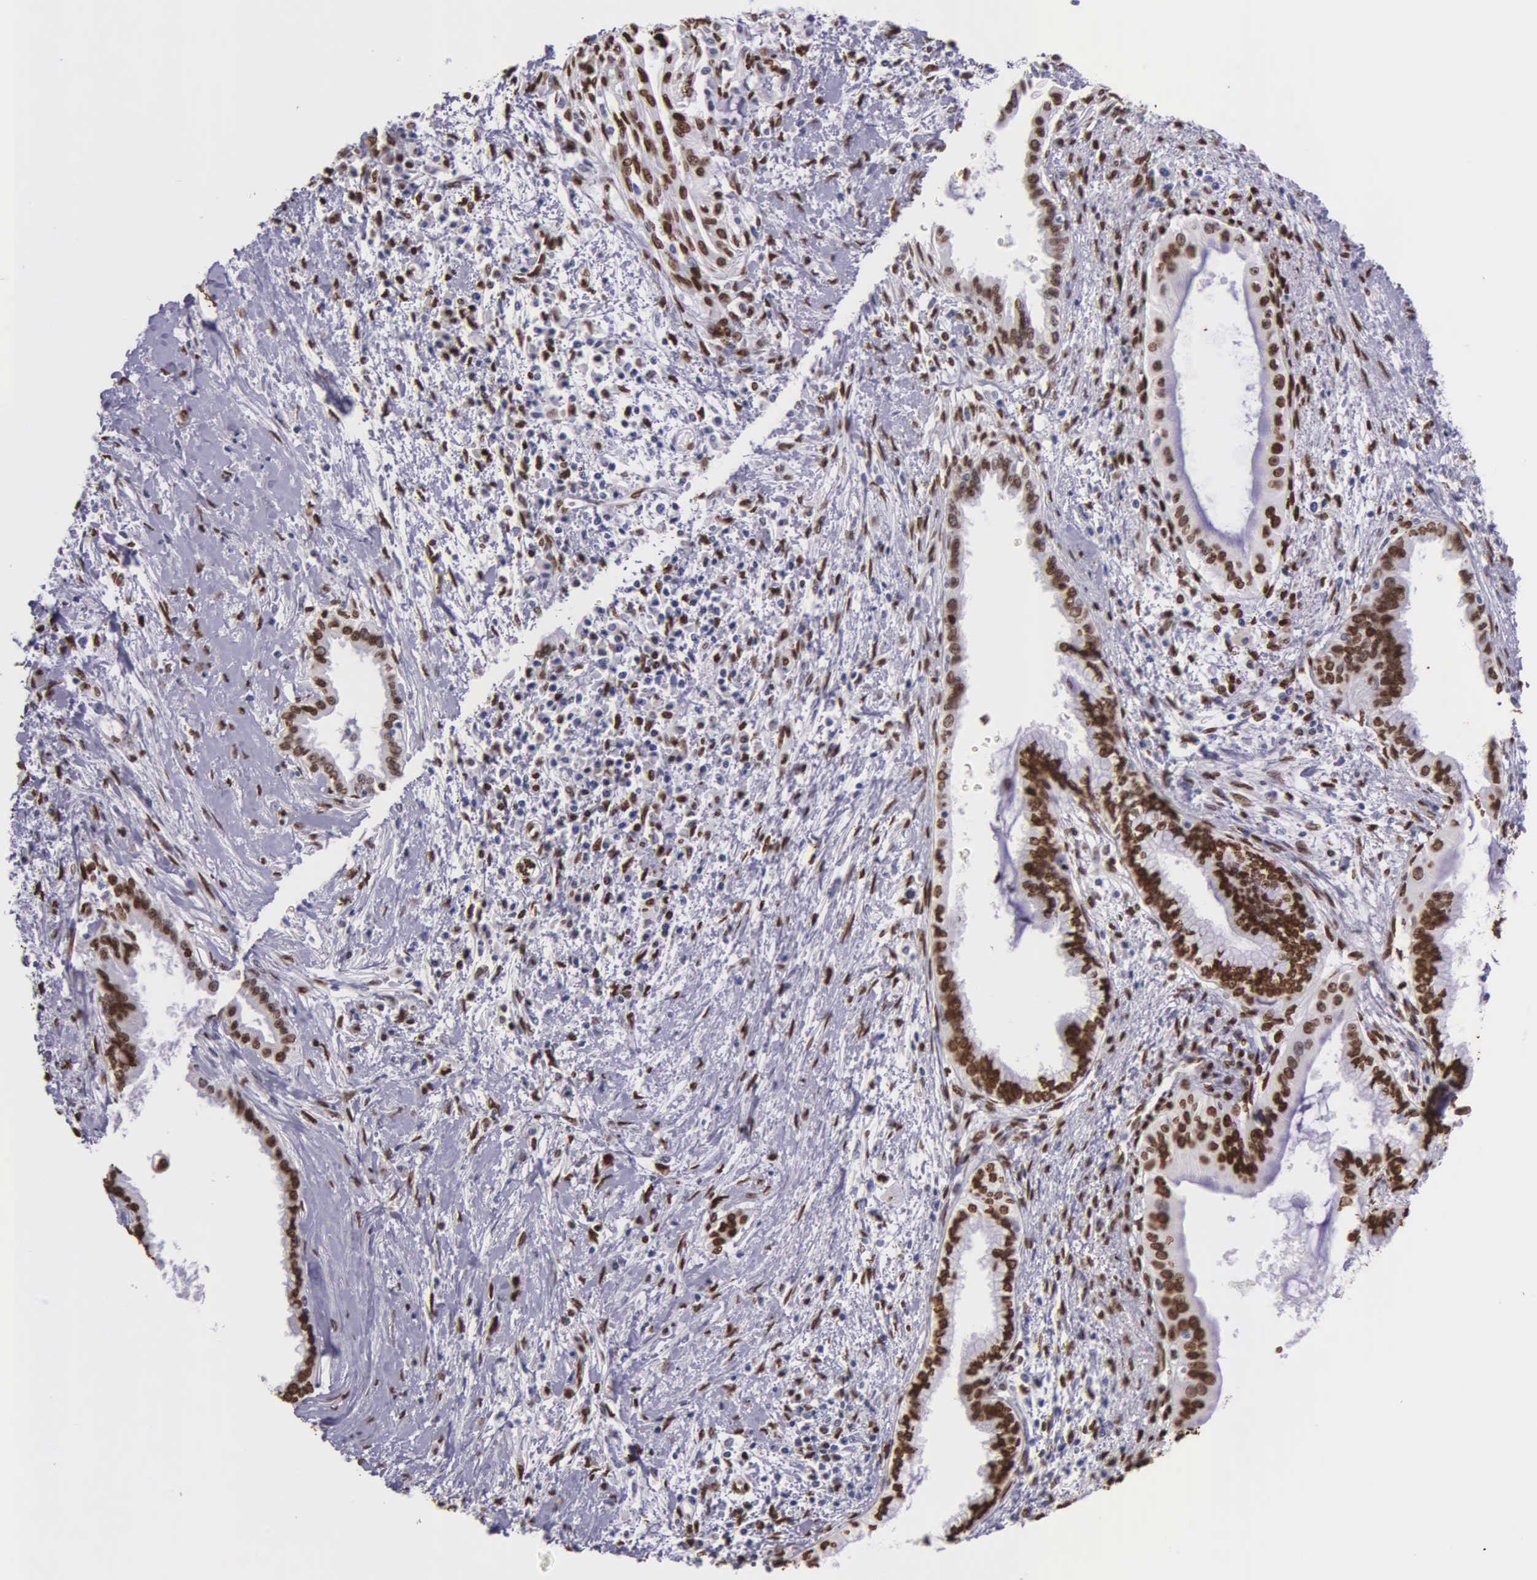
{"staining": {"intensity": "strong", "quantity": ">75%", "location": "nuclear"}, "tissue": "pancreatic cancer", "cell_type": "Tumor cells", "image_type": "cancer", "snomed": [{"axis": "morphology", "description": "Adenocarcinoma, NOS"}, {"axis": "topography", "description": "Pancreas"}], "caption": "This photomicrograph demonstrates immunohistochemistry staining of pancreatic cancer (adenocarcinoma), with high strong nuclear expression in about >75% of tumor cells.", "gene": "H1-0", "patient": {"sex": "female", "age": 64}}